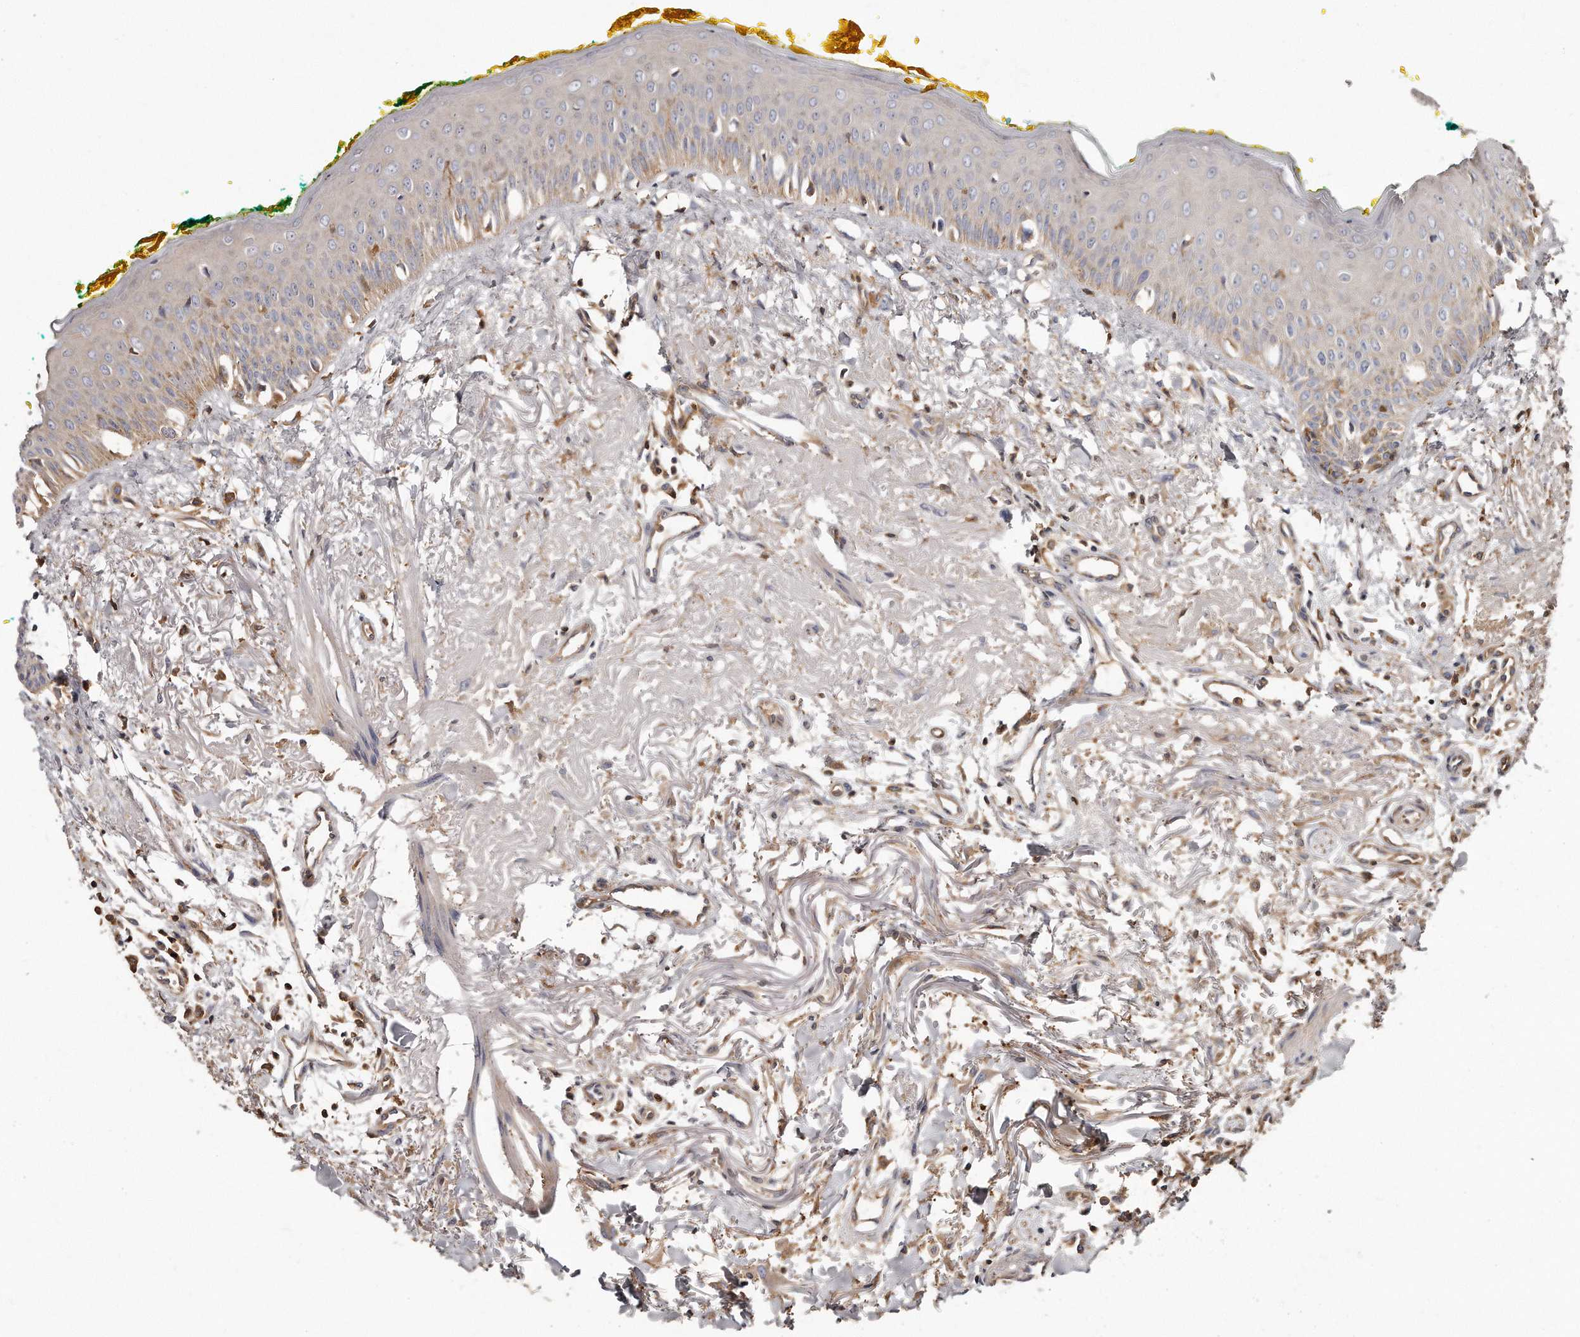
{"staining": {"intensity": "negative", "quantity": "none", "location": "none"}, "tissue": "oral mucosa", "cell_type": "Squamous epithelial cells", "image_type": "normal", "snomed": [{"axis": "morphology", "description": "Normal tissue, NOS"}, {"axis": "topography", "description": "Oral tissue"}], "caption": "An IHC micrograph of unremarkable oral mucosa is shown. There is no staining in squamous epithelial cells of oral mucosa.", "gene": "CAP1", "patient": {"sex": "female", "age": 70}}